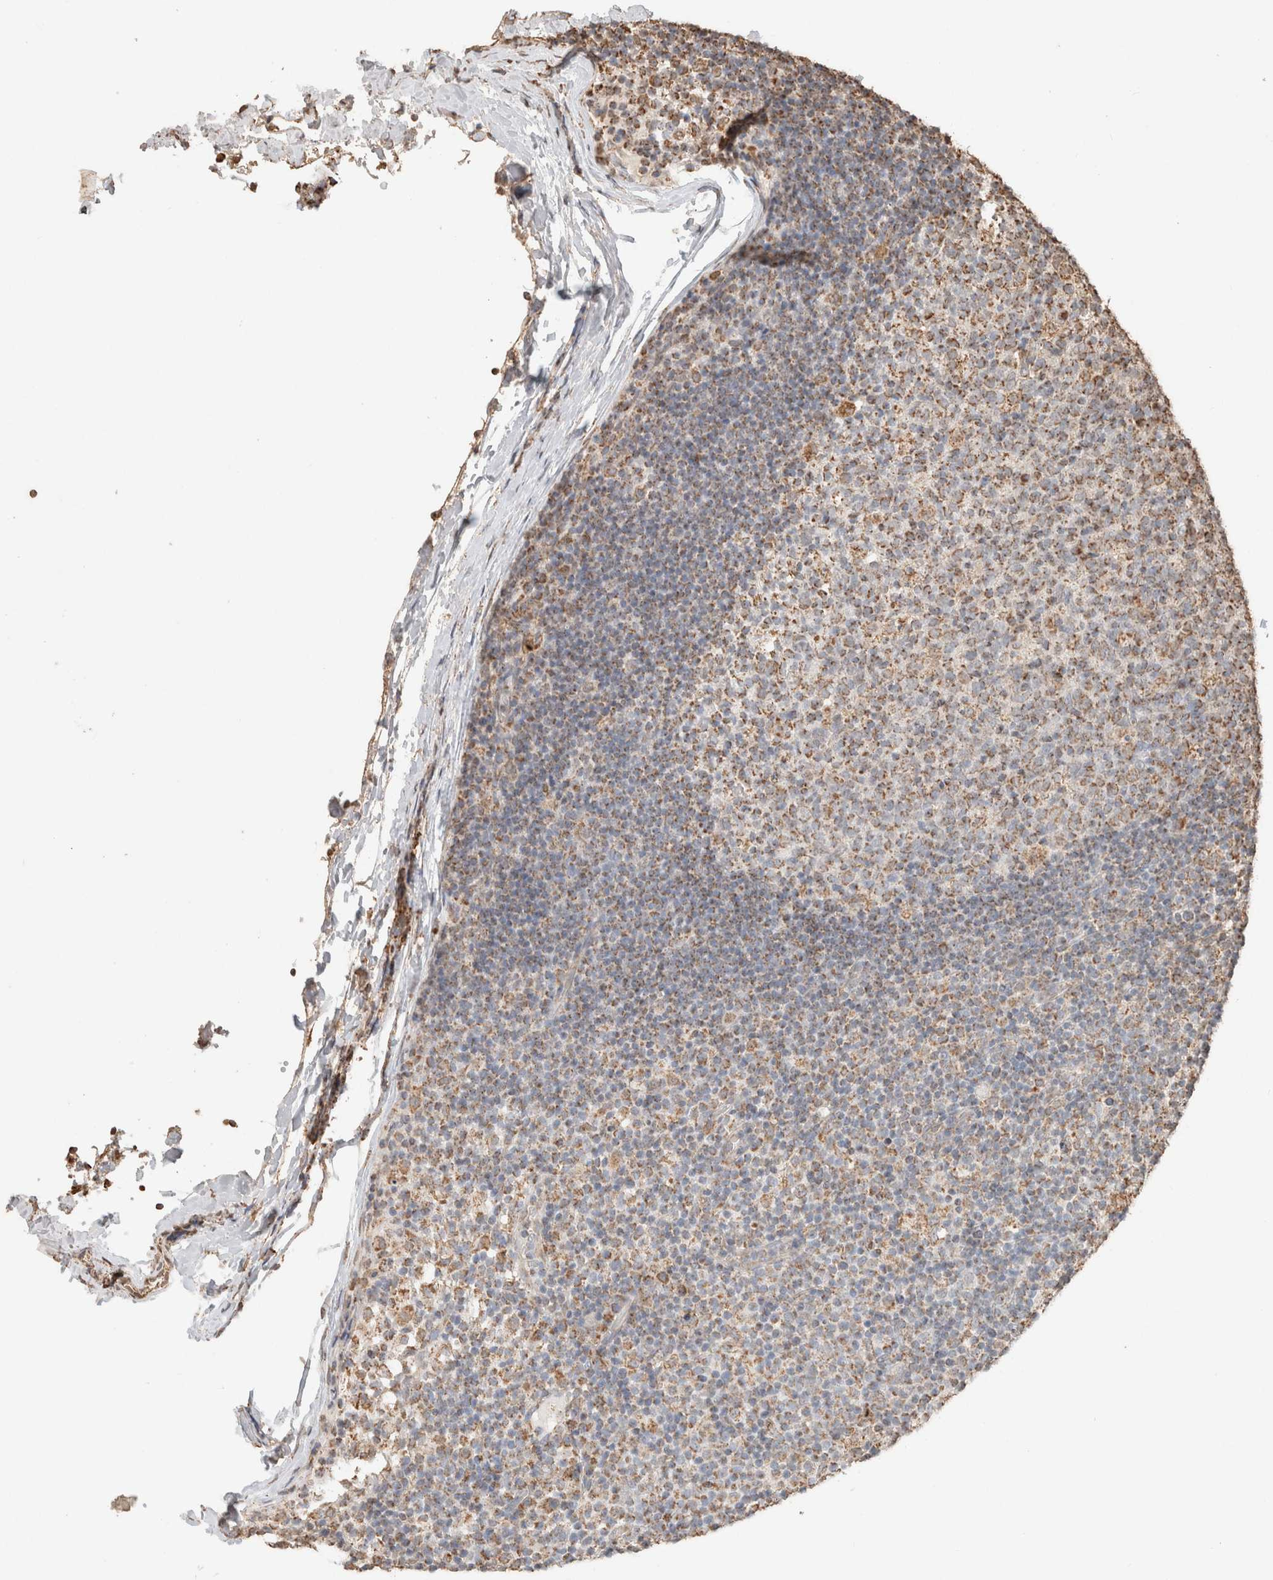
{"staining": {"intensity": "moderate", "quantity": ">75%", "location": "cytoplasmic/membranous"}, "tissue": "lymph node", "cell_type": "Germinal center cells", "image_type": "normal", "snomed": [{"axis": "morphology", "description": "Normal tissue, NOS"}, {"axis": "morphology", "description": "Inflammation, NOS"}, {"axis": "topography", "description": "Lymph node"}], "caption": "Benign lymph node demonstrates moderate cytoplasmic/membranous staining in approximately >75% of germinal center cells (DAB IHC, brown staining for protein, blue staining for nuclei)..", "gene": "SDC2", "patient": {"sex": "male", "age": 55}}